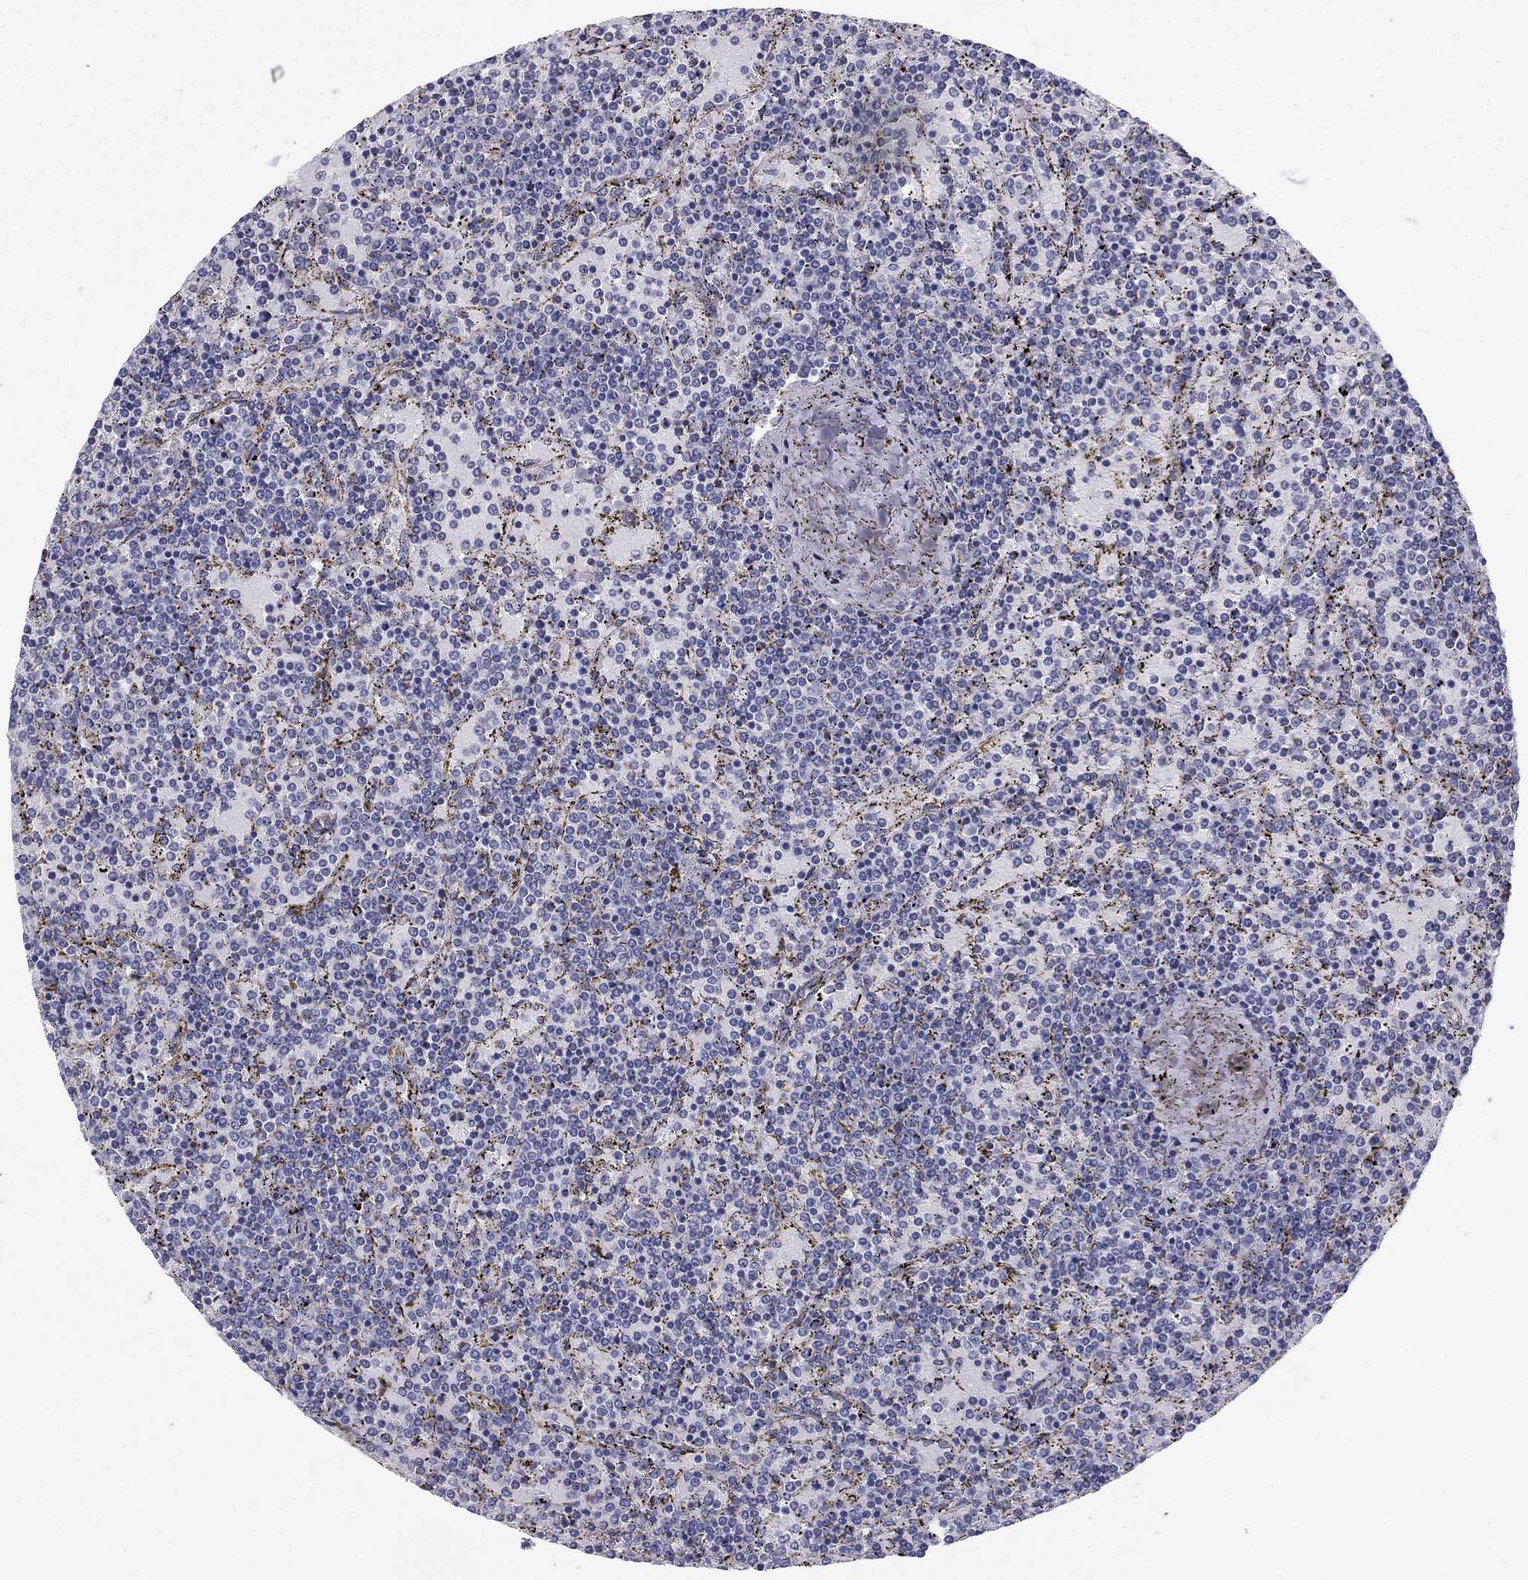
{"staining": {"intensity": "negative", "quantity": "none", "location": "none"}, "tissue": "lymphoma", "cell_type": "Tumor cells", "image_type": "cancer", "snomed": [{"axis": "morphology", "description": "Malignant lymphoma, non-Hodgkin's type, Low grade"}, {"axis": "topography", "description": "Spleen"}], "caption": "The immunohistochemistry (IHC) image has no significant expression in tumor cells of lymphoma tissue.", "gene": "SEPTIN3", "patient": {"sex": "female", "age": 77}}